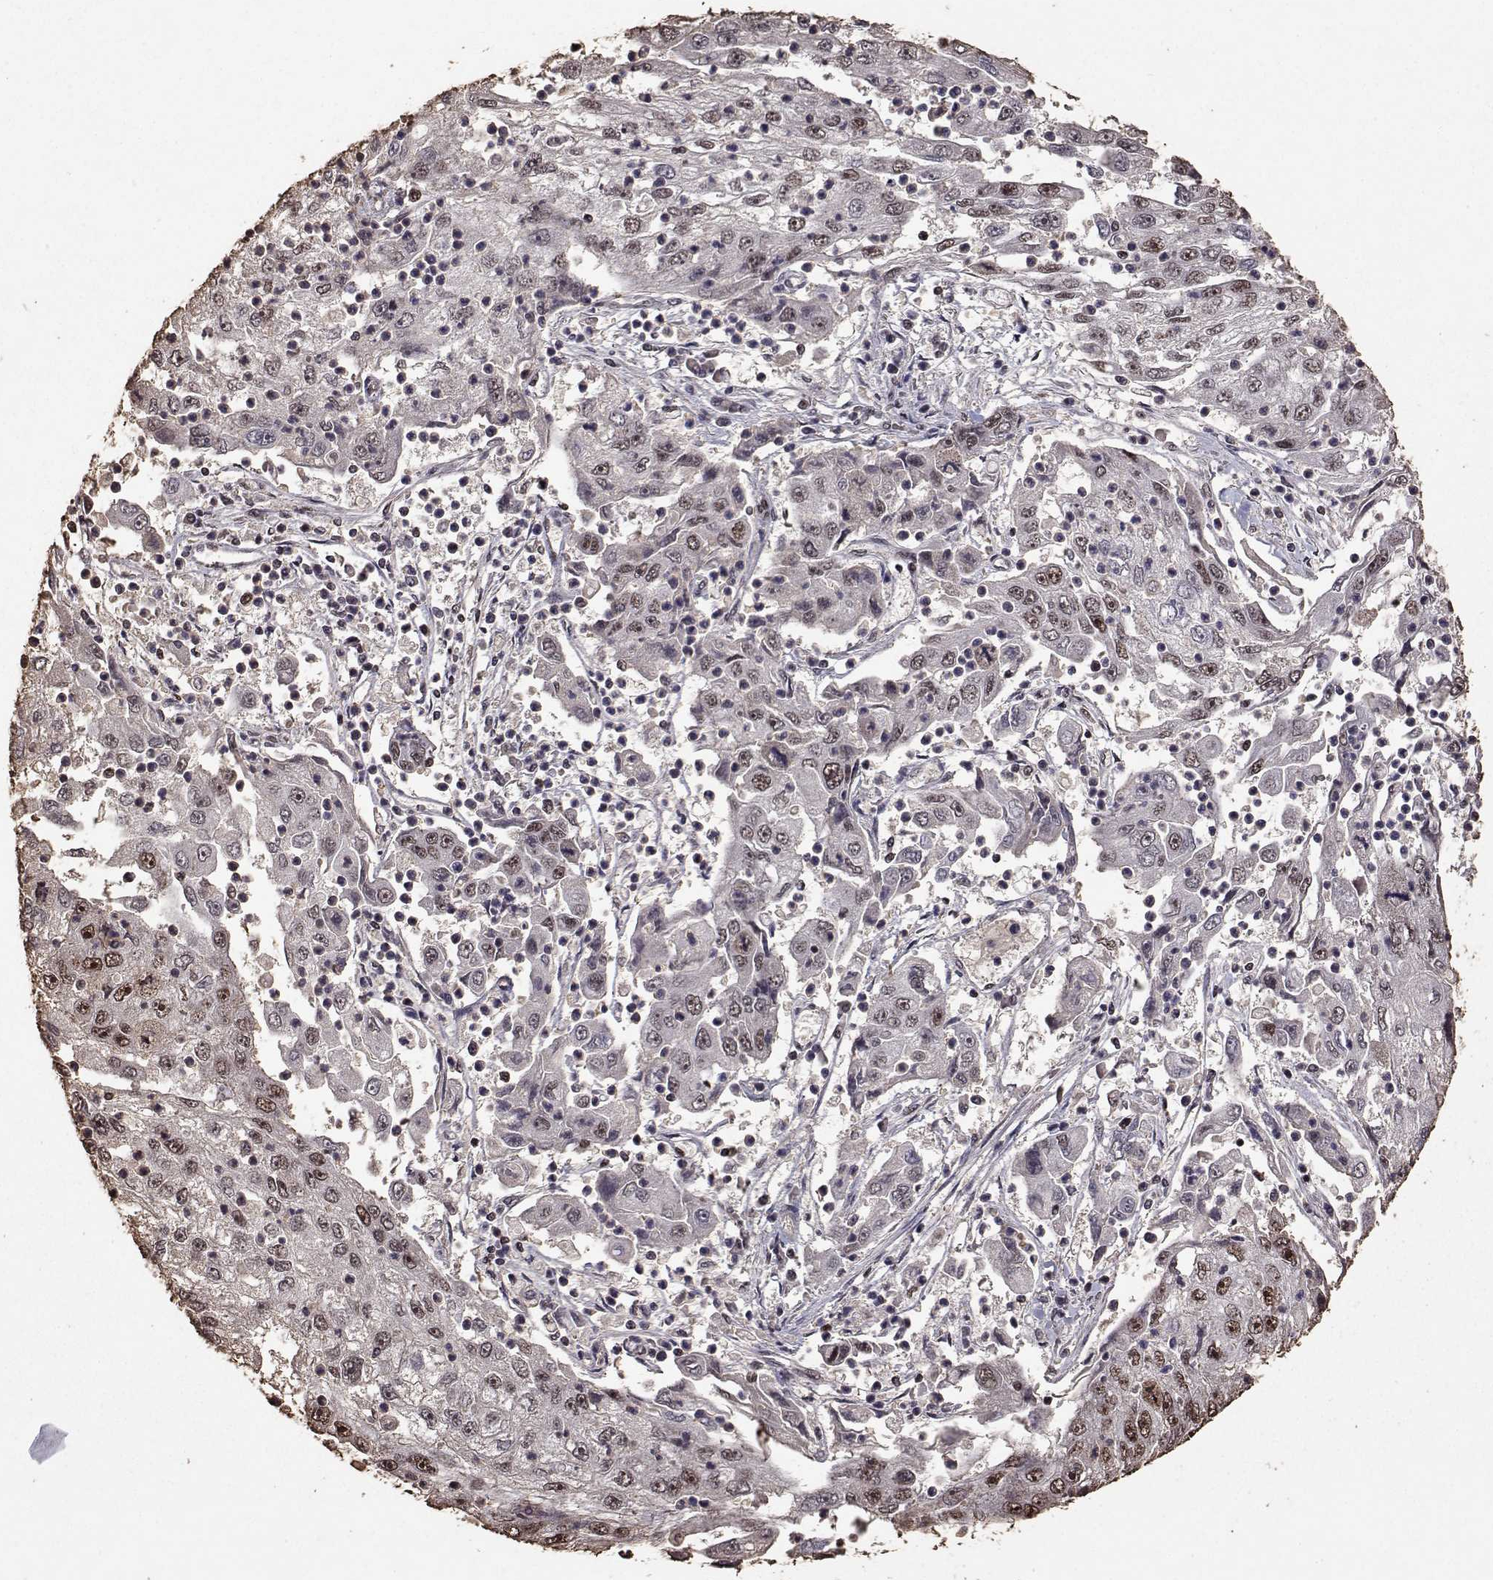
{"staining": {"intensity": "moderate", "quantity": "25%-75%", "location": "nuclear"}, "tissue": "cervical cancer", "cell_type": "Tumor cells", "image_type": "cancer", "snomed": [{"axis": "morphology", "description": "Squamous cell carcinoma, NOS"}, {"axis": "topography", "description": "Cervix"}], "caption": "Immunohistochemistry (IHC) histopathology image of squamous cell carcinoma (cervical) stained for a protein (brown), which shows medium levels of moderate nuclear expression in about 25%-75% of tumor cells.", "gene": "TOE1", "patient": {"sex": "female", "age": 36}}